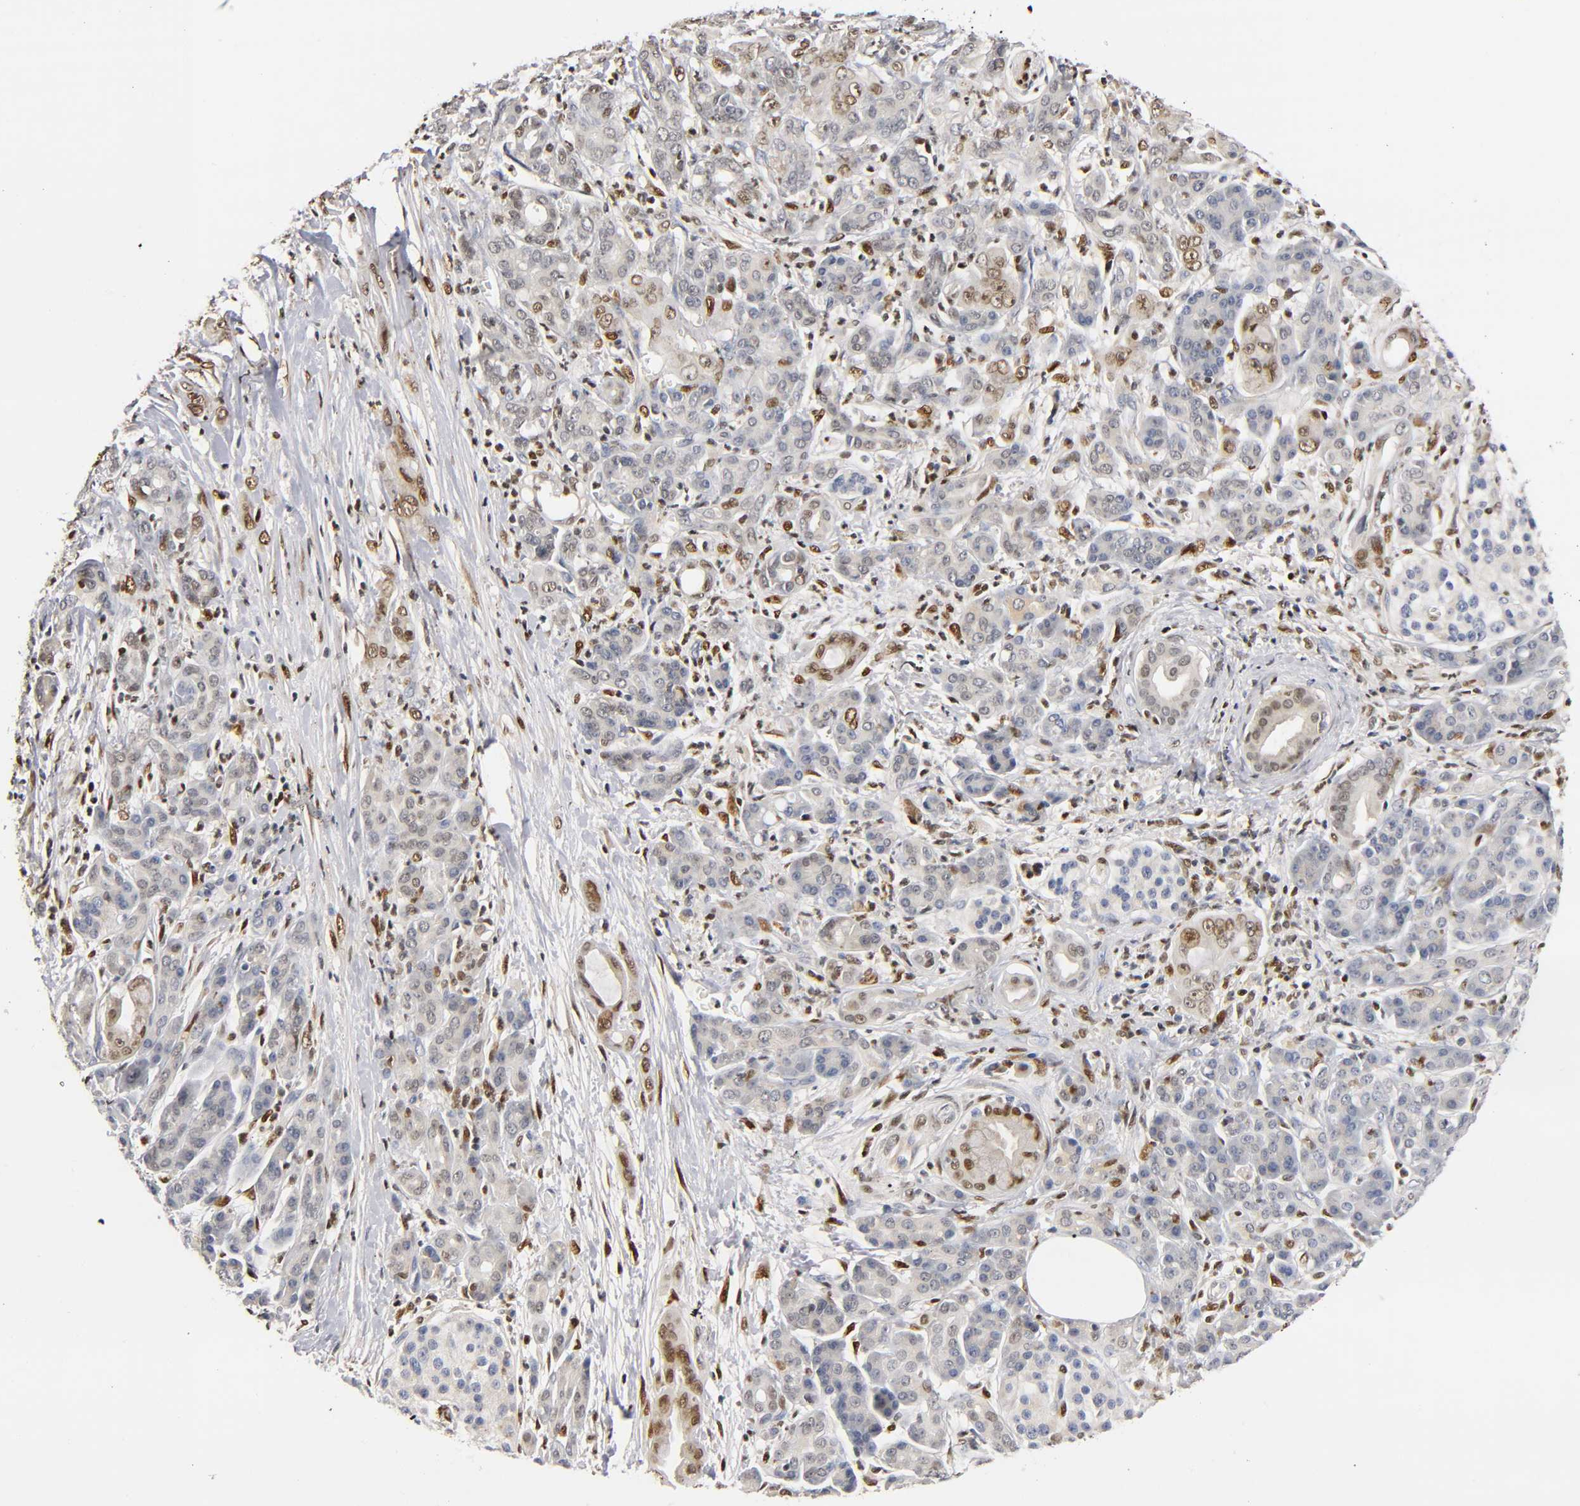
{"staining": {"intensity": "weak", "quantity": ">75%", "location": "cytoplasmic/membranous,nuclear"}, "tissue": "pancreatic cancer", "cell_type": "Tumor cells", "image_type": "cancer", "snomed": [{"axis": "morphology", "description": "Adenocarcinoma, NOS"}, {"axis": "topography", "description": "Pancreas"}], "caption": "Immunohistochemistry of pancreatic cancer reveals low levels of weak cytoplasmic/membranous and nuclear expression in approximately >75% of tumor cells.", "gene": "RUNX1", "patient": {"sex": "male", "age": 59}}